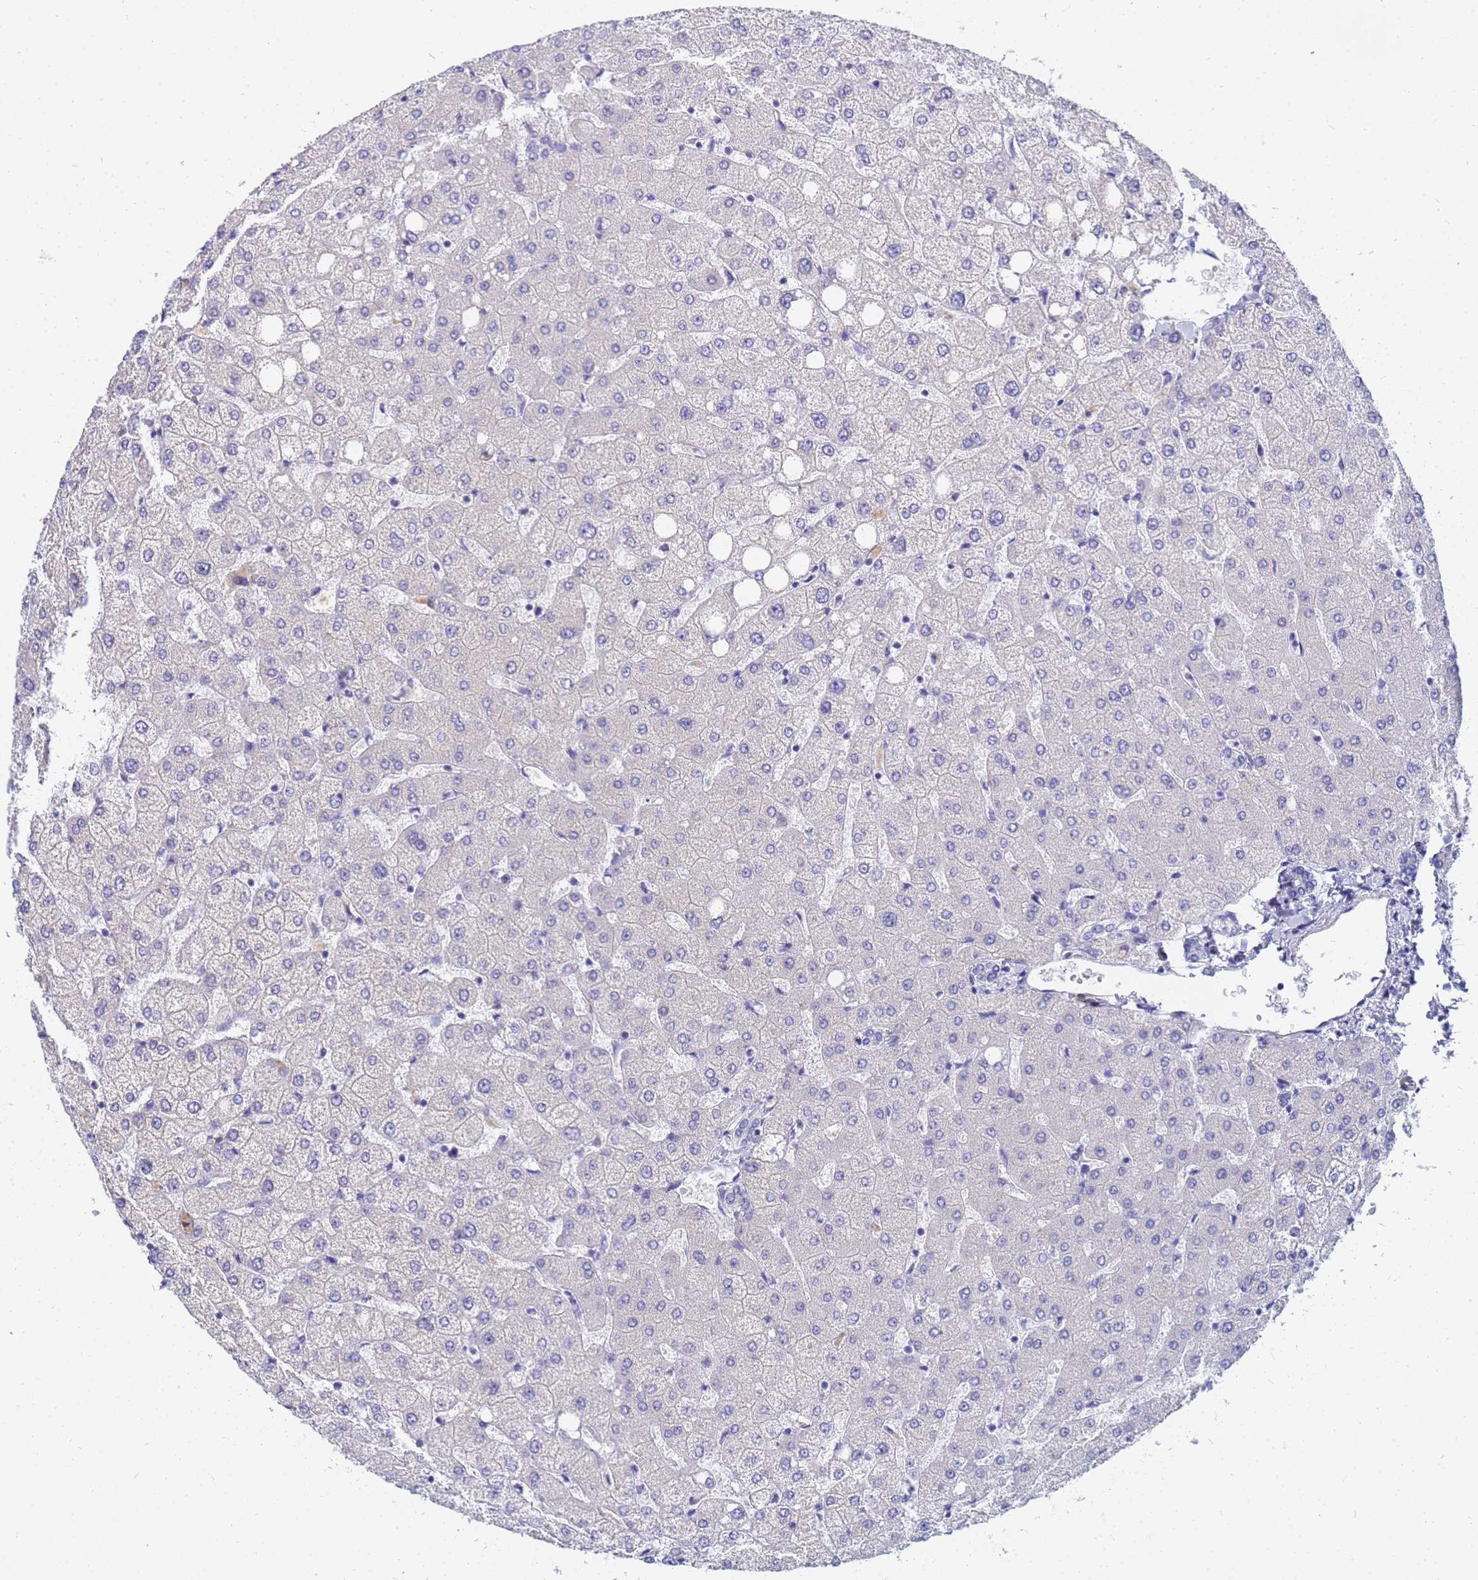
{"staining": {"intensity": "negative", "quantity": "none", "location": "none"}, "tissue": "liver", "cell_type": "Cholangiocytes", "image_type": "normal", "snomed": [{"axis": "morphology", "description": "Normal tissue, NOS"}, {"axis": "topography", "description": "Liver"}], "caption": "Protein analysis of benign liver reveals no significant expression in cholangiocytes.", "gene": "FAM166B", "patient": {"sex": "female", "age": 54}}